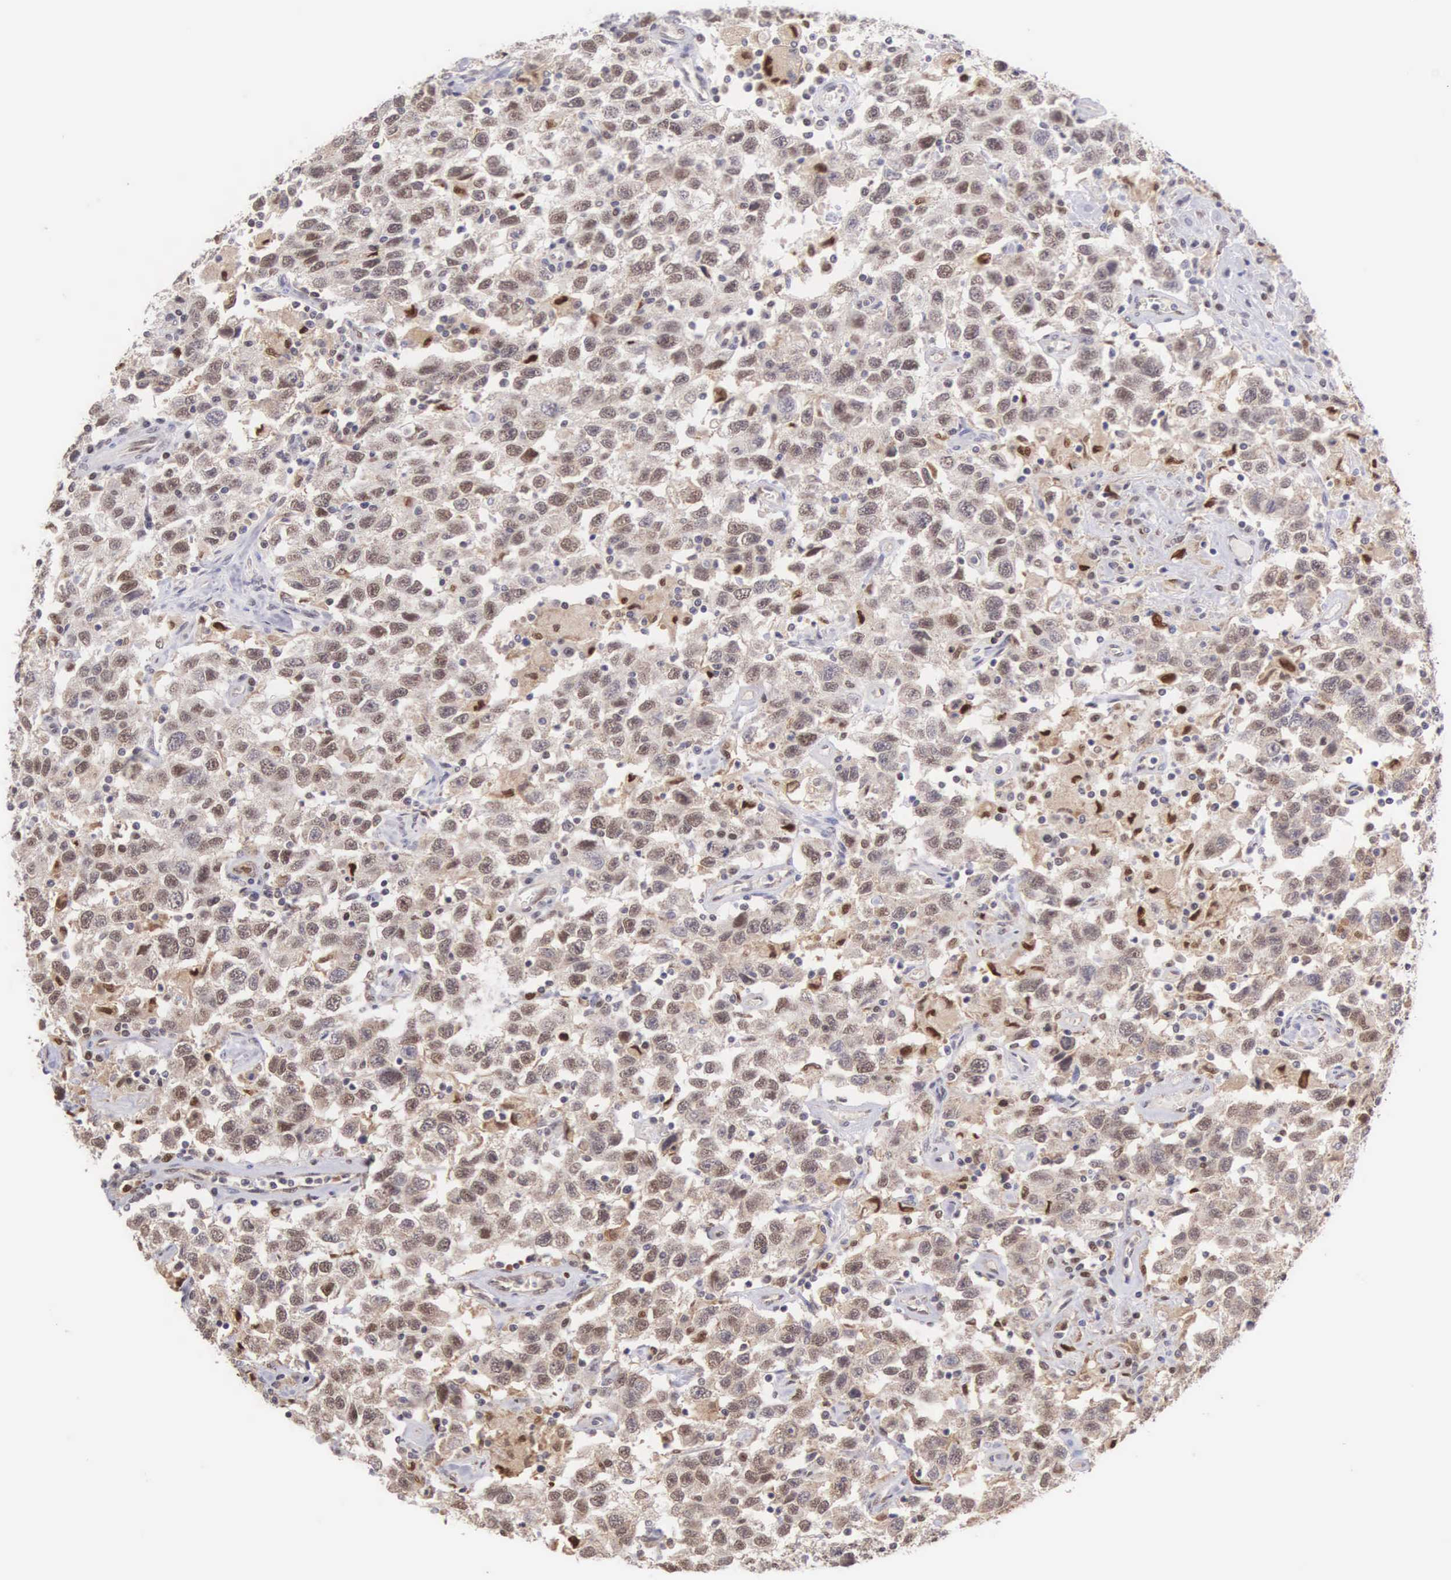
{"staining": {"intensity": "negative", "quantity": "none", "location": "none"}, "tissue": "testis cancer", "cell_type": "Tumor cells", "image_type": "cancer", "snomed": [{"axis": "morphology", "description": "Seminoma, NOS"}, {"axis": "topography", "description": "Testis"}], "caption": "DAB immunohistochemical staining of testis seminoma exhibits no significant expression in tumor cells.", "gene": "GRK3", "patient": {"sex": "male", "age": 41}}